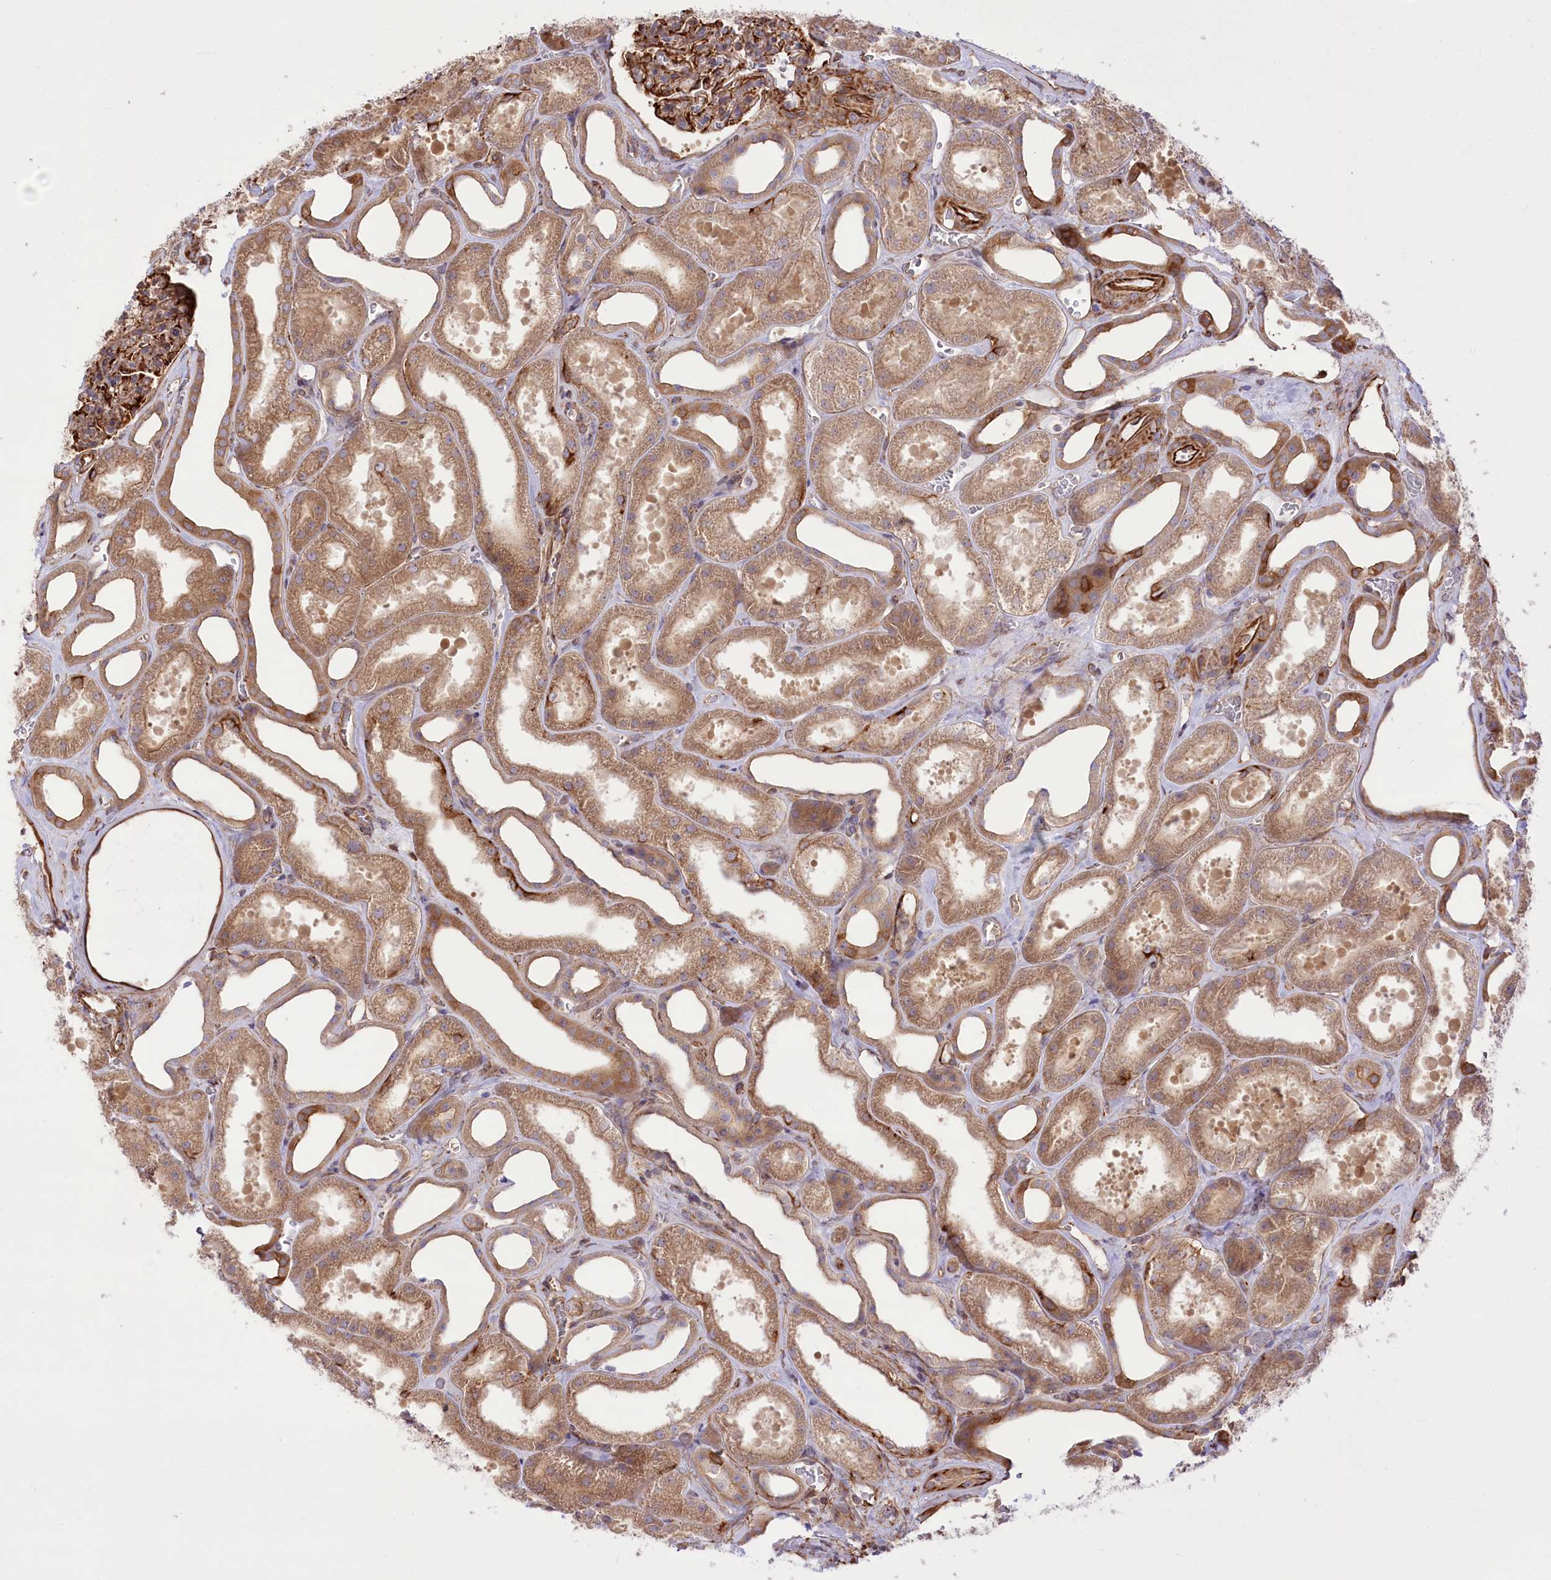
{"staining": {"intensity": "moderate", "quantity": "25%-75%", "location": "cytoplasmic/membranous"}, "tissue": "kidney", "cell_type": "Cells in glomeruli", "image_type": "normal", "snomed": [{"axis": "morphology", "description": "Normal tissue, NOS"}, {"axis": "morphology", "description": "Adenocarcinoma, NOS"}, {"axis": "topography", "description": "Kidney"}], "caption": "A high-resolution histopathology image shows immunohistochemistry staining of unremarkable kidney, which shows moderate cytoplasmic/membranous staining in about 25%-75% of cells in glomeruli.", "gene": "TTC1", "patient": {"sex": "female", "age": 68}}